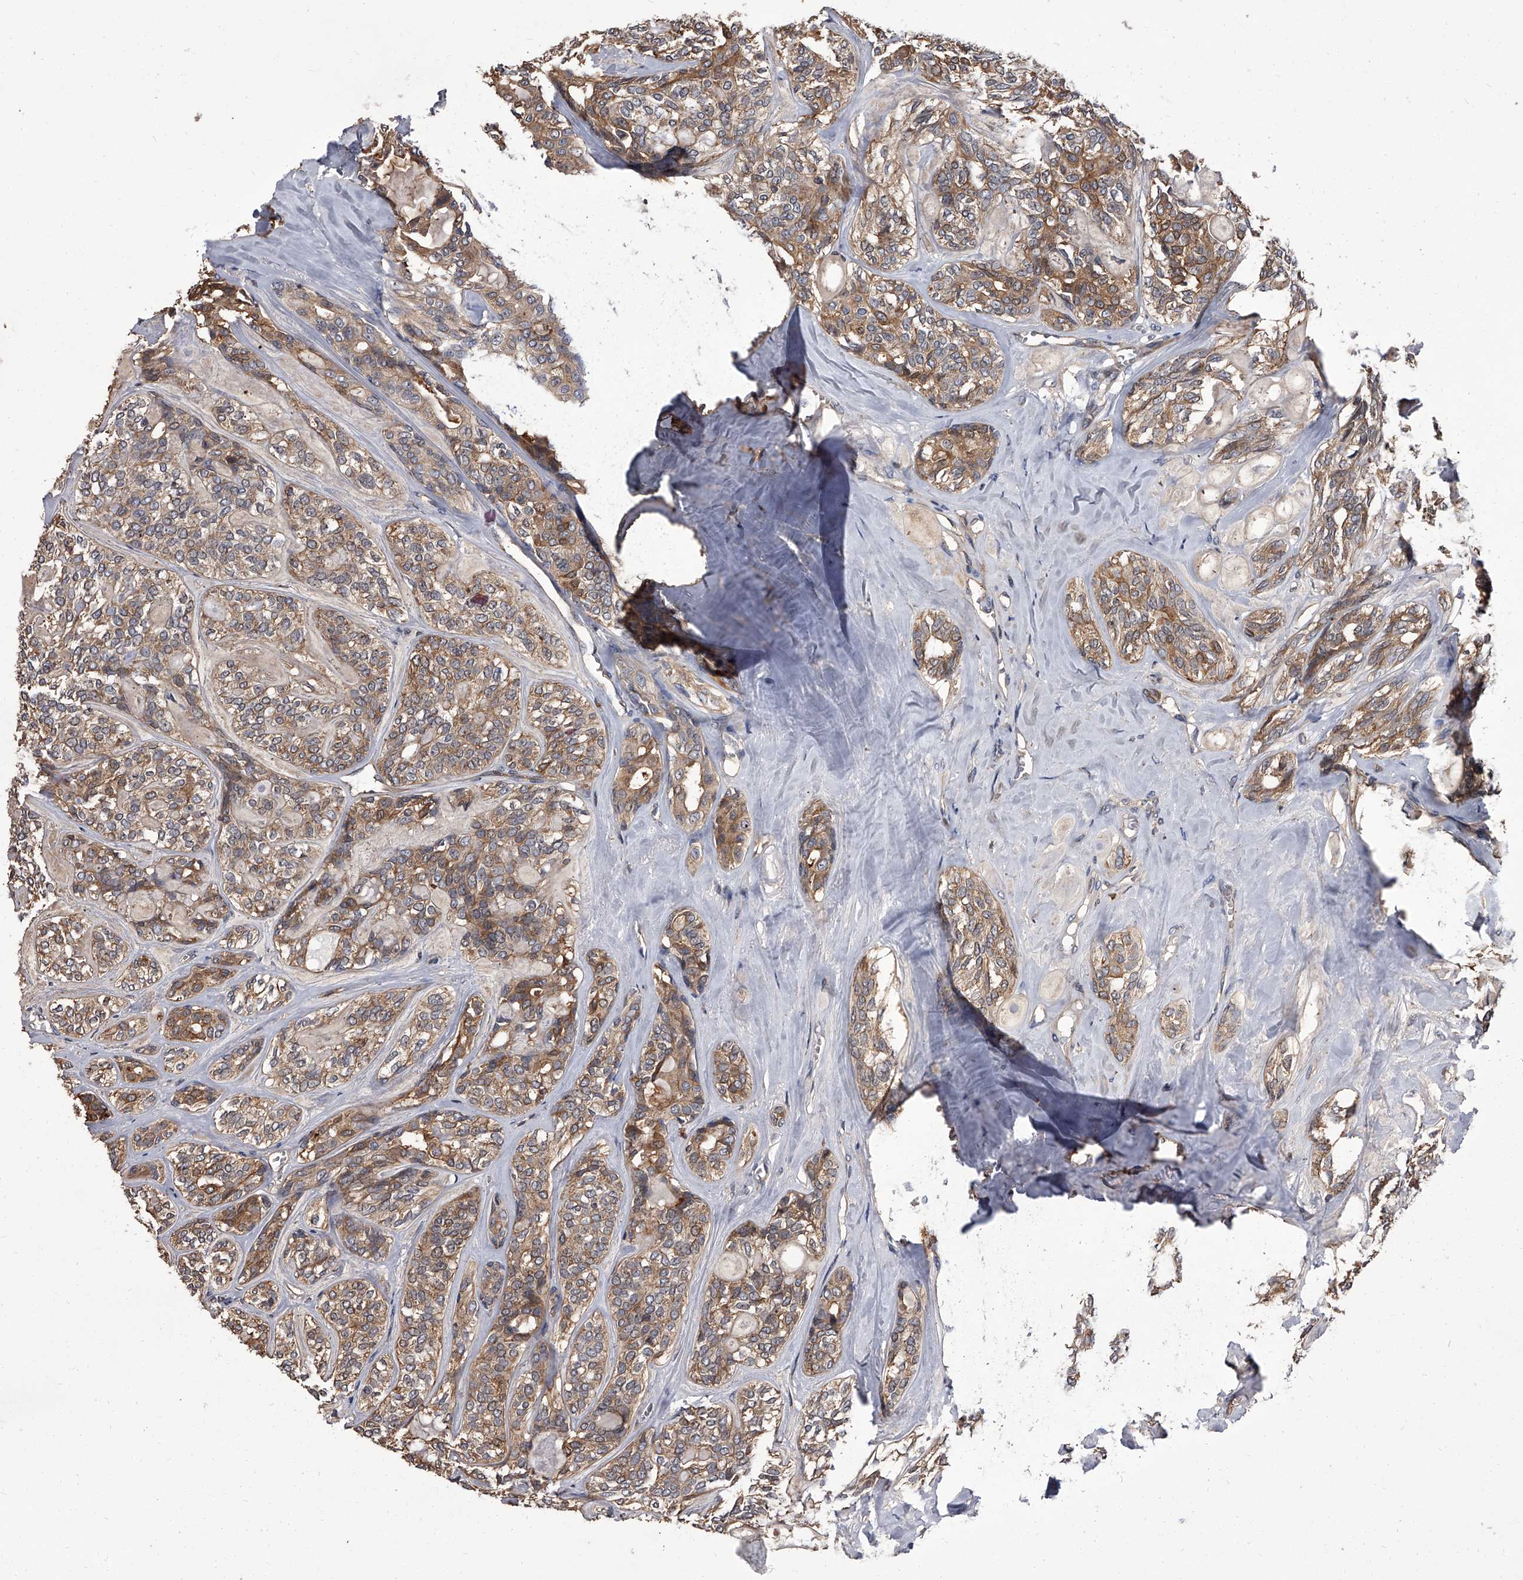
{"staining": {"intensity": "moderate", "quantity": ">75%", "location": "cytoplasmic/membranous"}, "tissue": "head and neck cancer", "cell_type": "Tumor cells", "image_type": "cancer", "snomed": [{"axis": "morphology", "description": "Adenocarcinoma, NOS"}, {"axis": "topography", "description": "Head-Neck"}], "caption": "High-power microscopy captured an immunohistochemistry (IHC) histopathology image of head and neck adenocarcinoma, revealing moderate cytoplasmic/membranous expression in about >75% of tumor cells.", "gene": "STK36", "patient": {"sex": "male", "age": 66}}